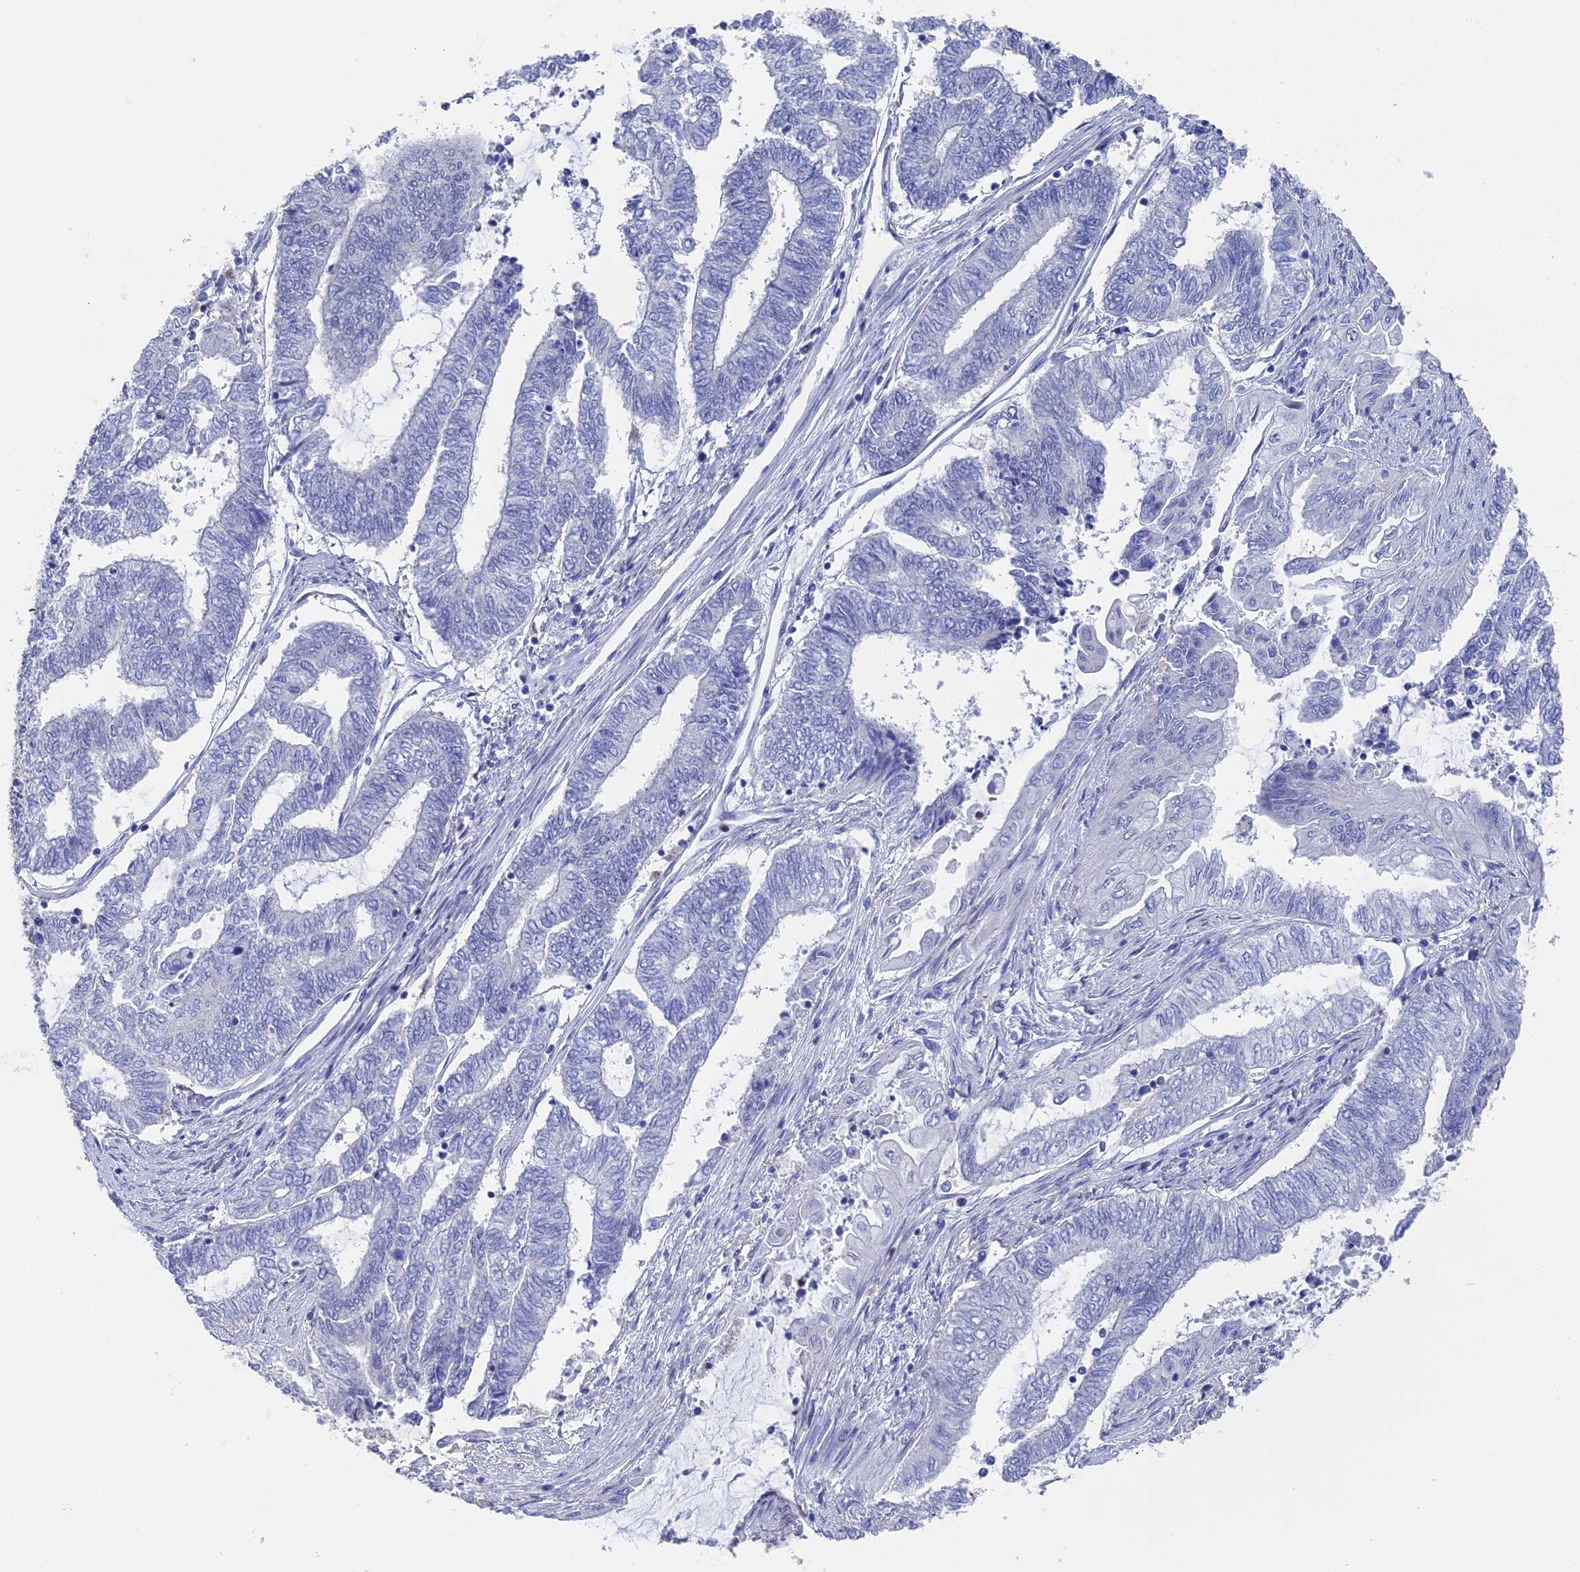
{"staining": {"intensity": "negative", "quantity": "none", "location": "none"}, "tissue": "endometrial cancer", "cell_type": "Tumor cells", "image_type": "cancer", "snomed": [{"axis": "morphology", "description": "Adenocarcinoma, NOS"}, {"axis": "topography", "description": "Uterus"}, {"axis": "topography", "description": "Endometrium"}], "caption": "Protein analysis of endometrial adenocarcinoma shows no significant staining in tumor cells.", "gene": "NCF4", "patient": {"sex": "female", "age": 70}}